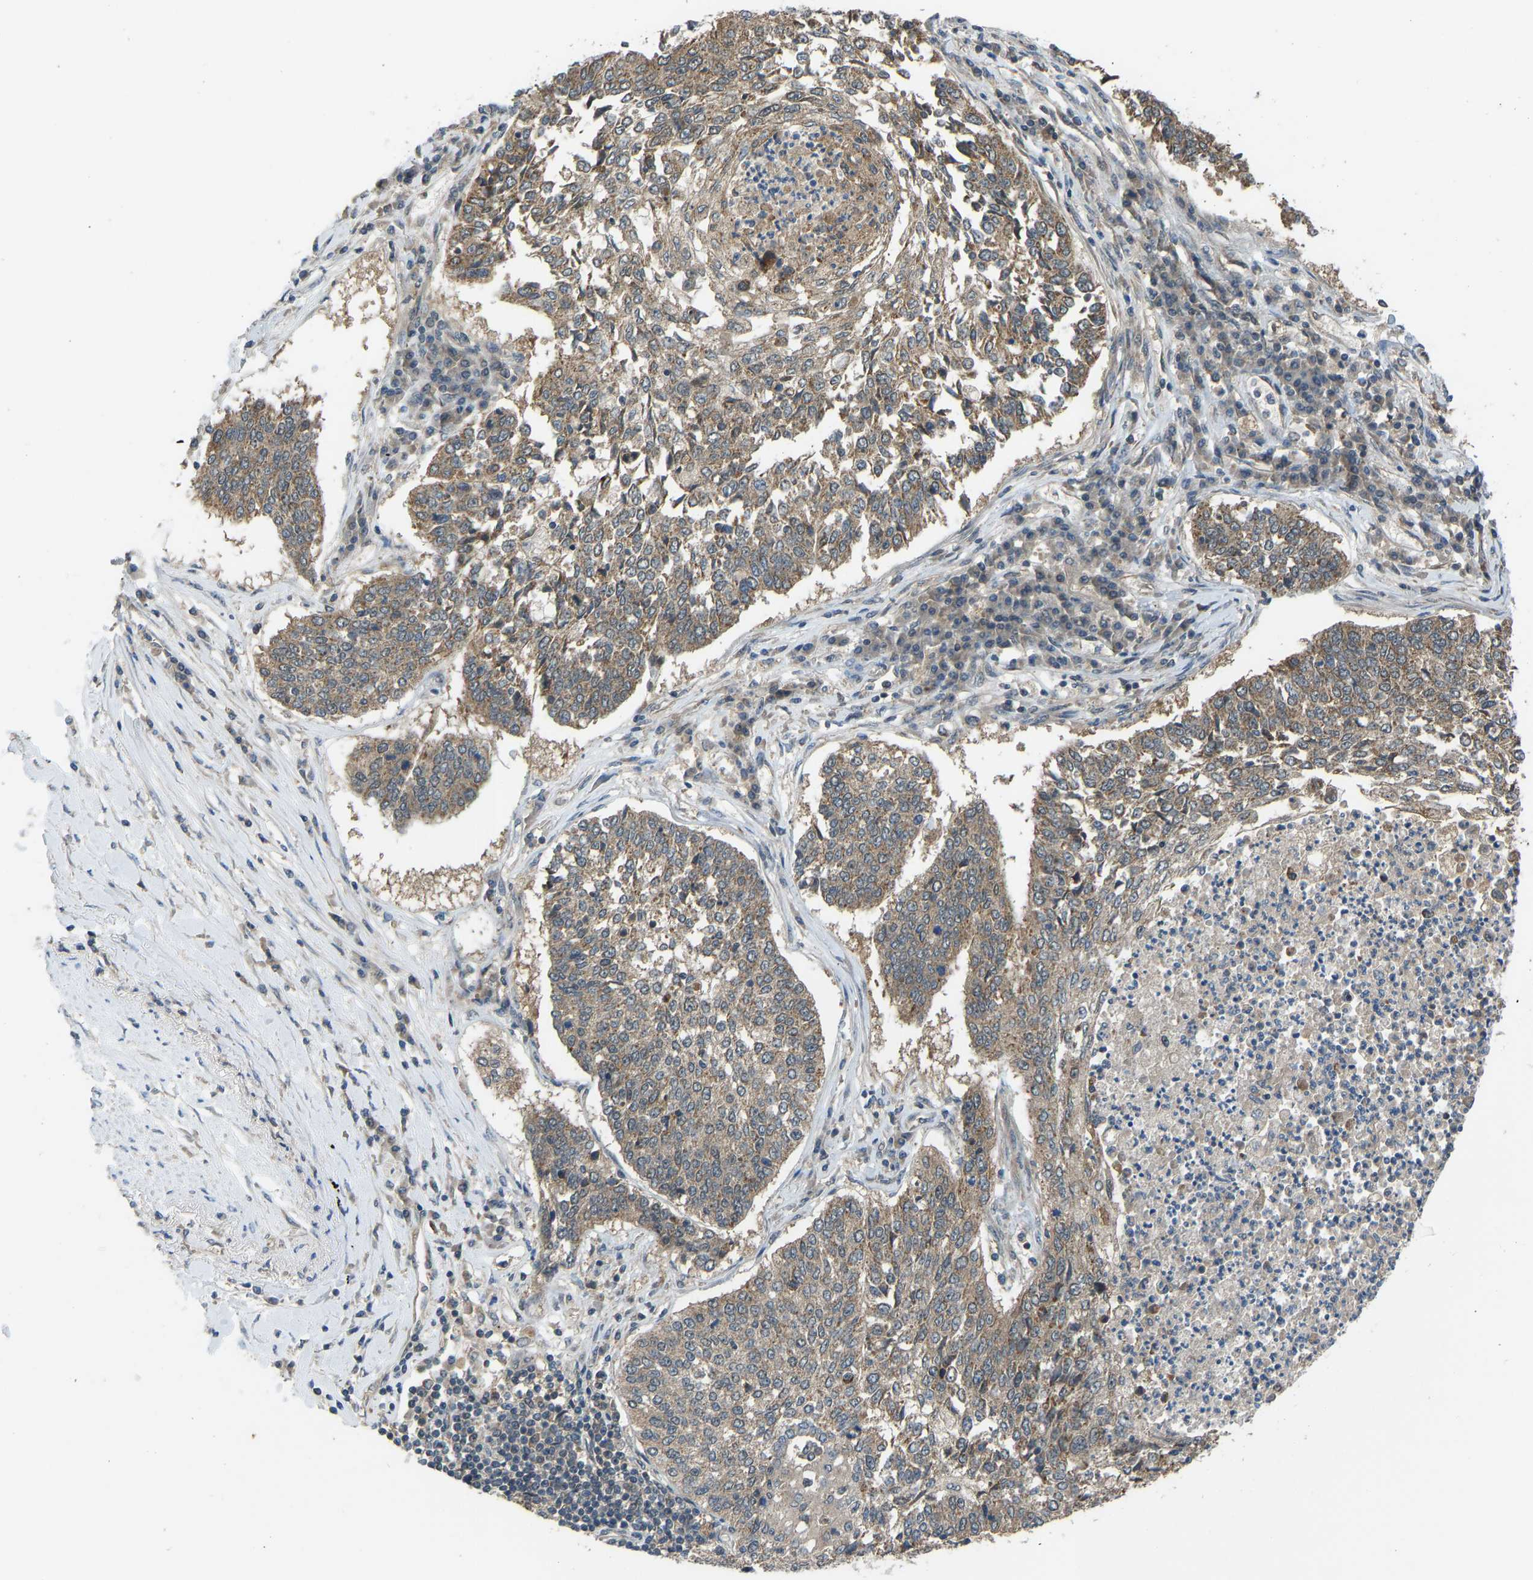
{"staining": {"intensity": "moderate", "quantity": ">75%", "location": "cytoplasmic/membranous"}, "tissue": "lung cancer", "cell_type": "Tumor cells", "image_type": "cancer", "snomed": [{"axis": "morphology", "description": "Normal tissue, NOS"}, {"axis": "morphology", "description": "Squamous cell carcinoma, NOS"}, {"axis": "topography", "description": "Cartilage tissue"}, {"axis": "topography", "description": "Bronchus"}, {"axis": "topography", "description": "Lung"}], "caption": "Immunohistochemistry (IHC) (DAB (3,3'-diaminobenzidine)) staining of squamous cell carcinoma (lung) demonstrates moderate cytoplasmic/membranous protein positivity in approximately >75% of tumor cells. (DAB IHC, brown staining for protein, blue staining for nuclei).", "gene": "CCT8", "patient": {"sex": "female", "age": 49}}